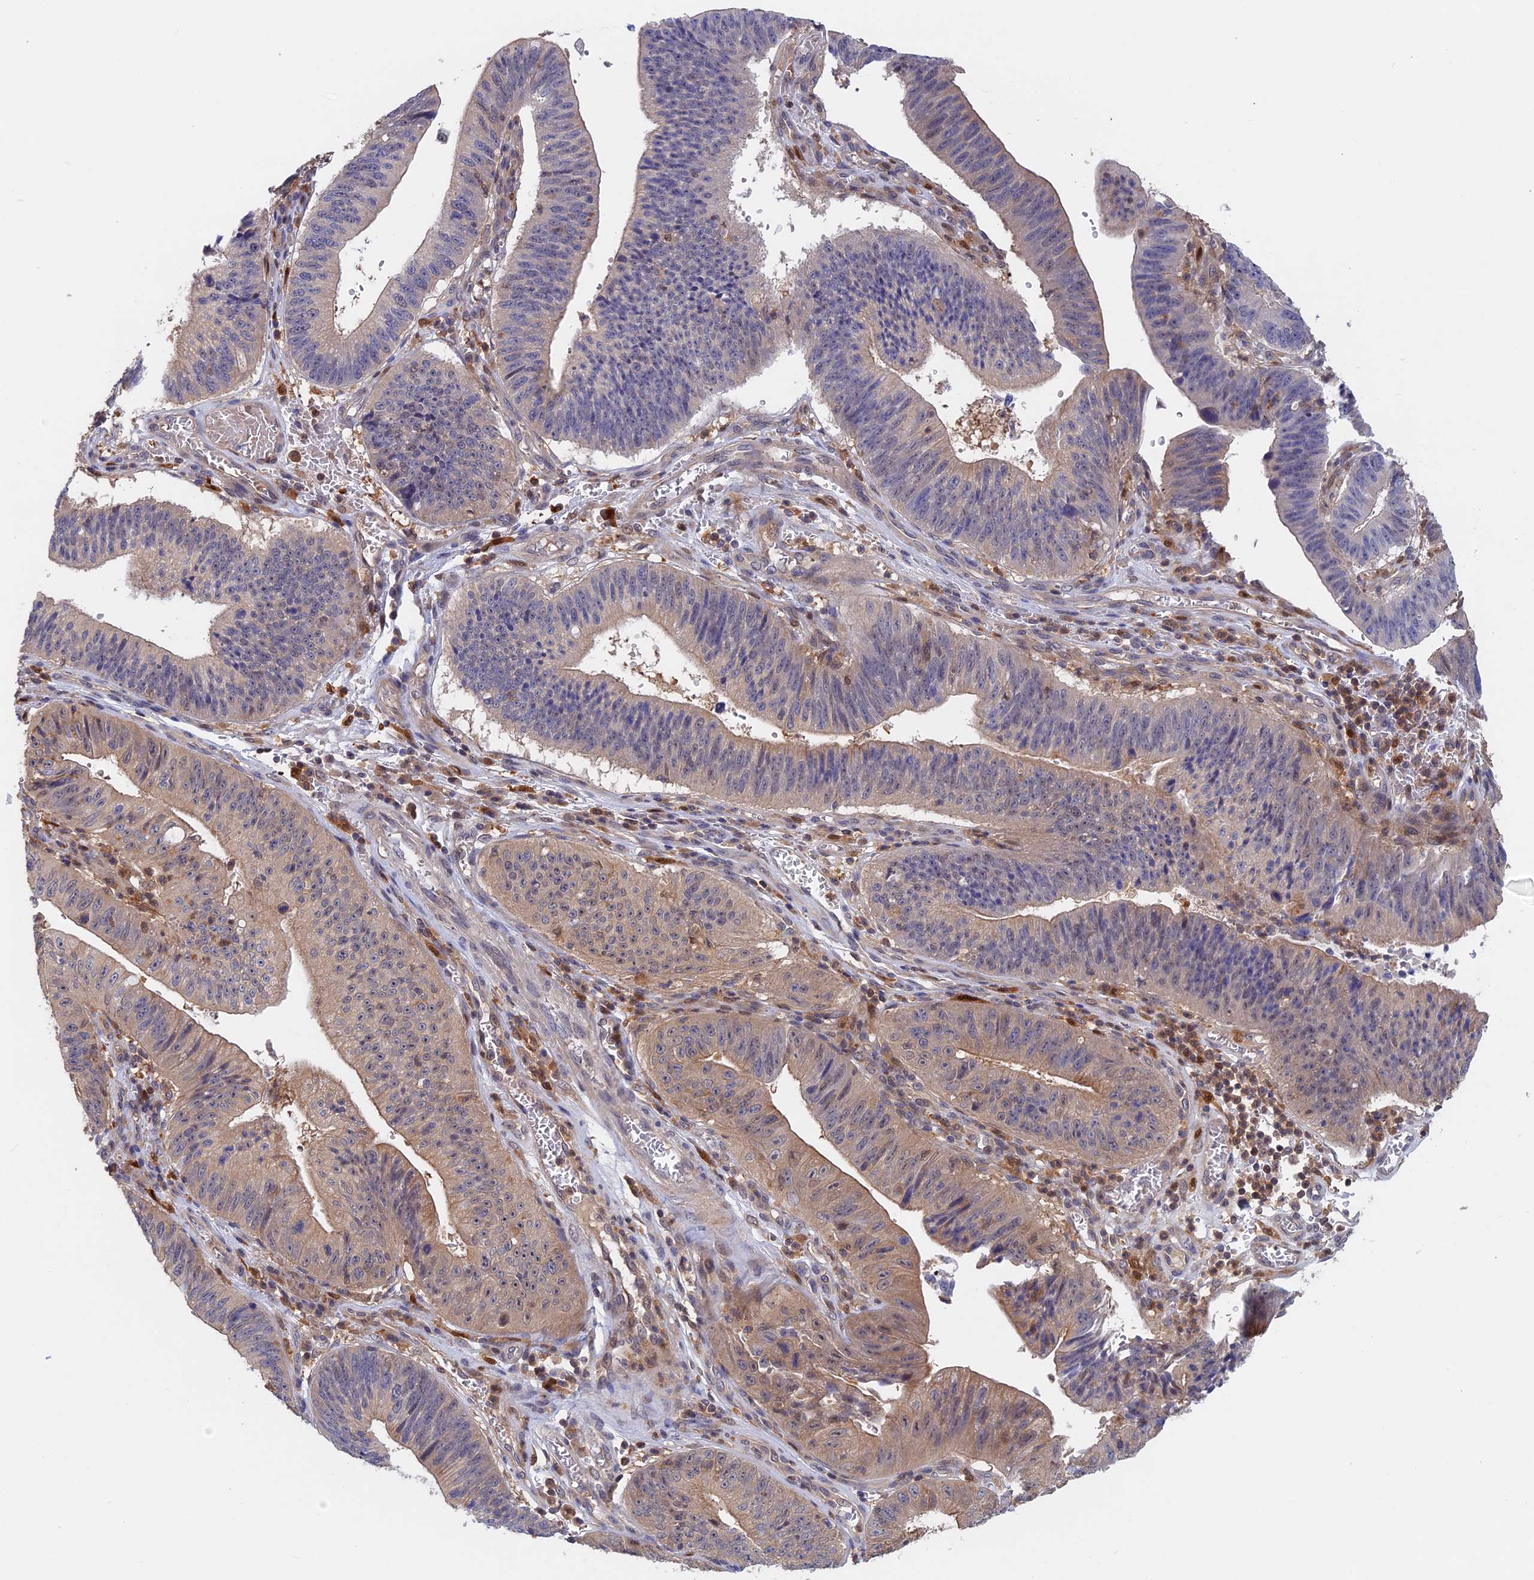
{"staining": {"intensity": "weak", "quantity": "25%-75%", "location": "cytoplasmic/membranous"}, "tissue": "stomach cancer", "cell_type": "Tumor cells", "image_type": "cancer", "snomed": [{"axis": "morphology", "description": "Adenocarcinoma, NOS"}, {"axis": "topography", "description": "Stomach"}], "caption": "High-magnification brightfield microscopy of stomach cancer stained with DAB (brown) and counterstained with hematoxylin (blue). tumor cells exhibit weak cytoplasmic/membranous staining is seen in approximately25%-75% of cells. (Brightfield microscopy of DAB IHC at high magnification).", "gene": "BLVRA", "patient": {"sex": "male", "age": 59}}